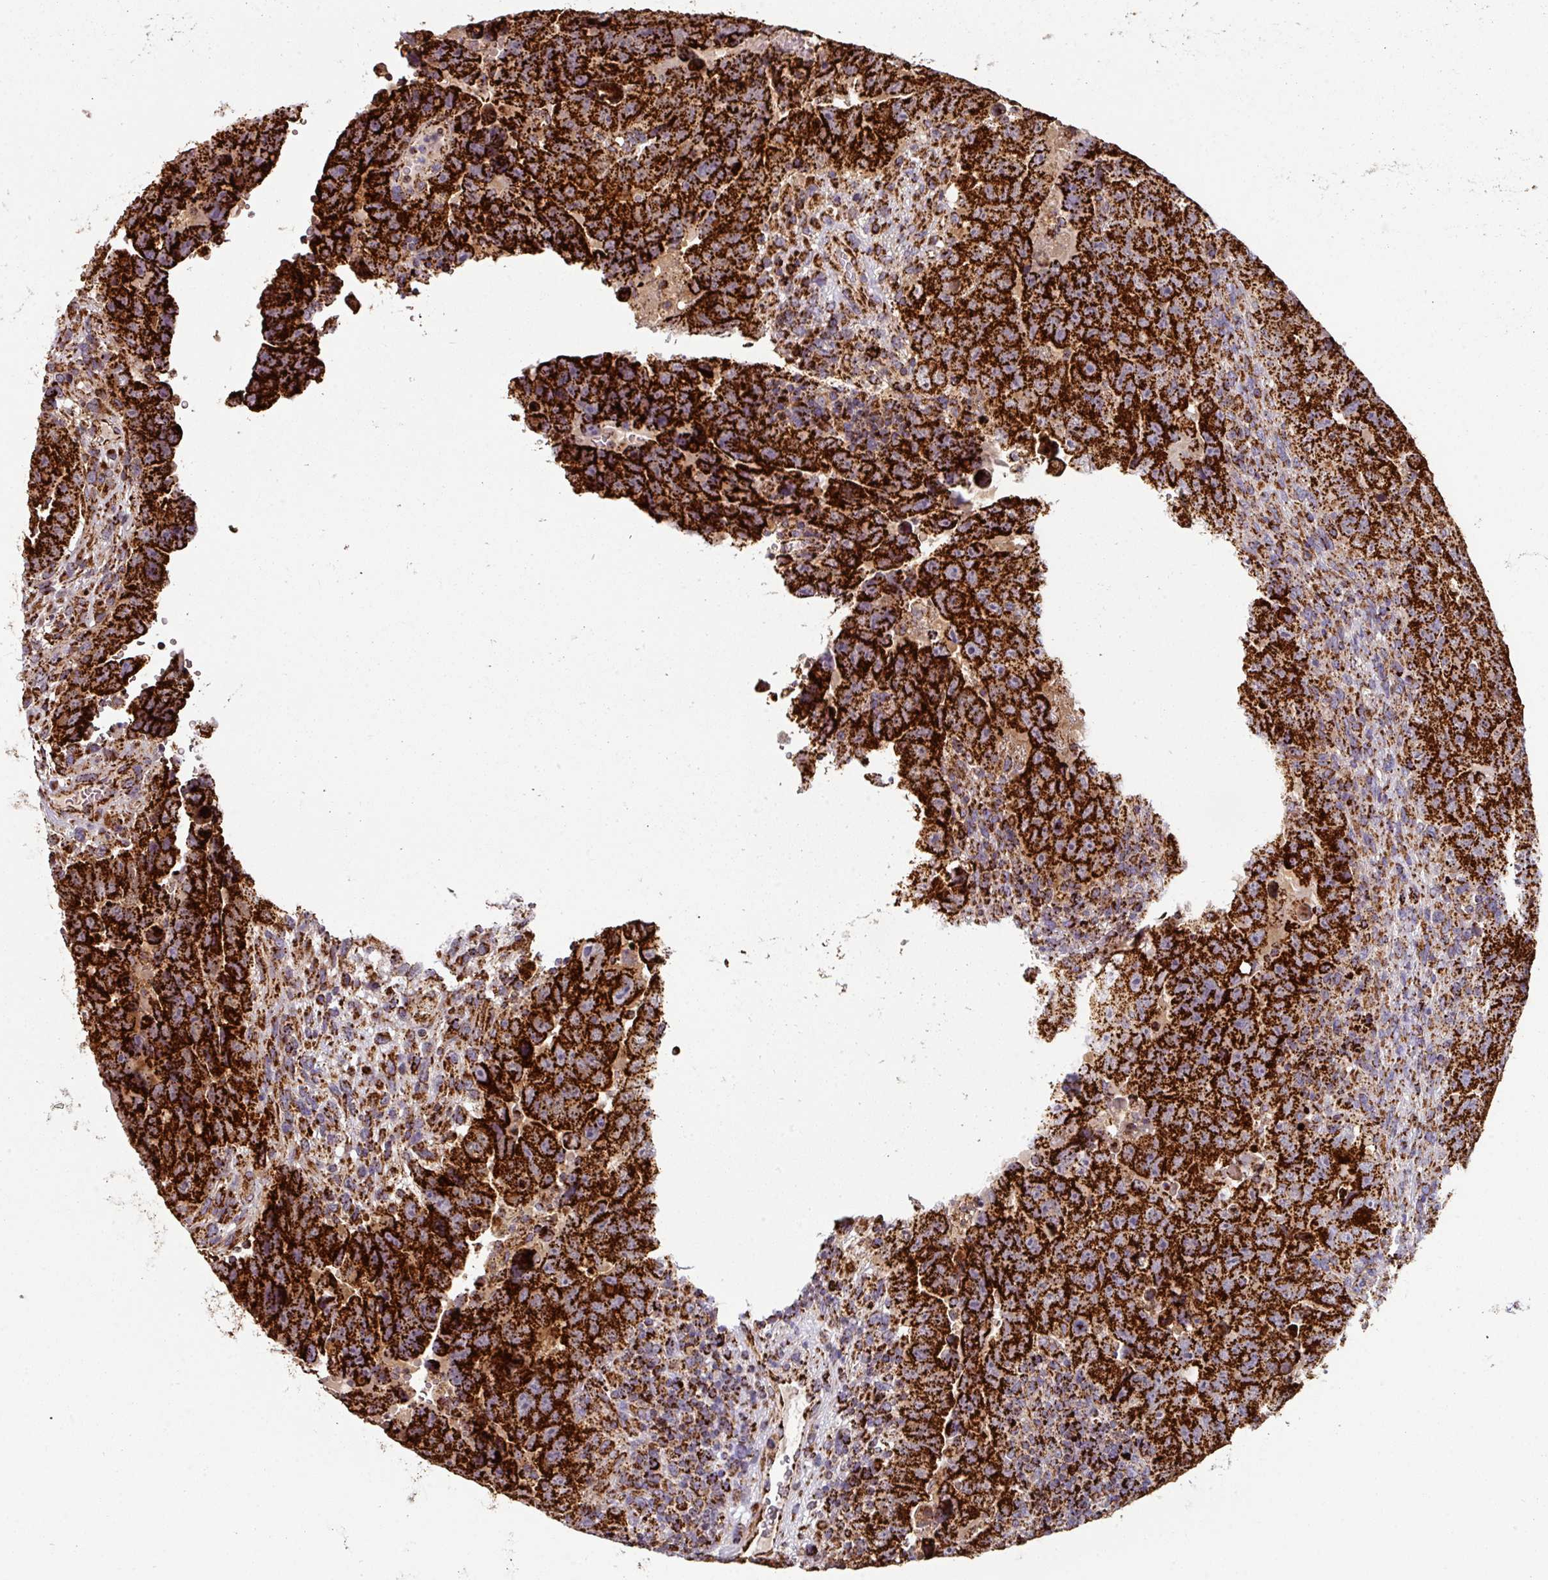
{"staining": {"intensity": "strong", "quantity": ">75%", "location": "cytoplasmic/membranous"}, "tissue": "testis cancer", "cell_type": "Tumor cells", "image_type": "cancer", "snomed": [{"axis": "morphology", "description": "Carcinoma, Embryonal, NOS"}, {"axis": "topography", "description": "Testis"}], "caption": "Protein staining by immunohistochemistry displays strong cytoplasmic/membranous staining in approximately >75% of tumor cells in testis cancer.", "gene": "TRAP1", "patient": {"sex": "male", "age": 24}}